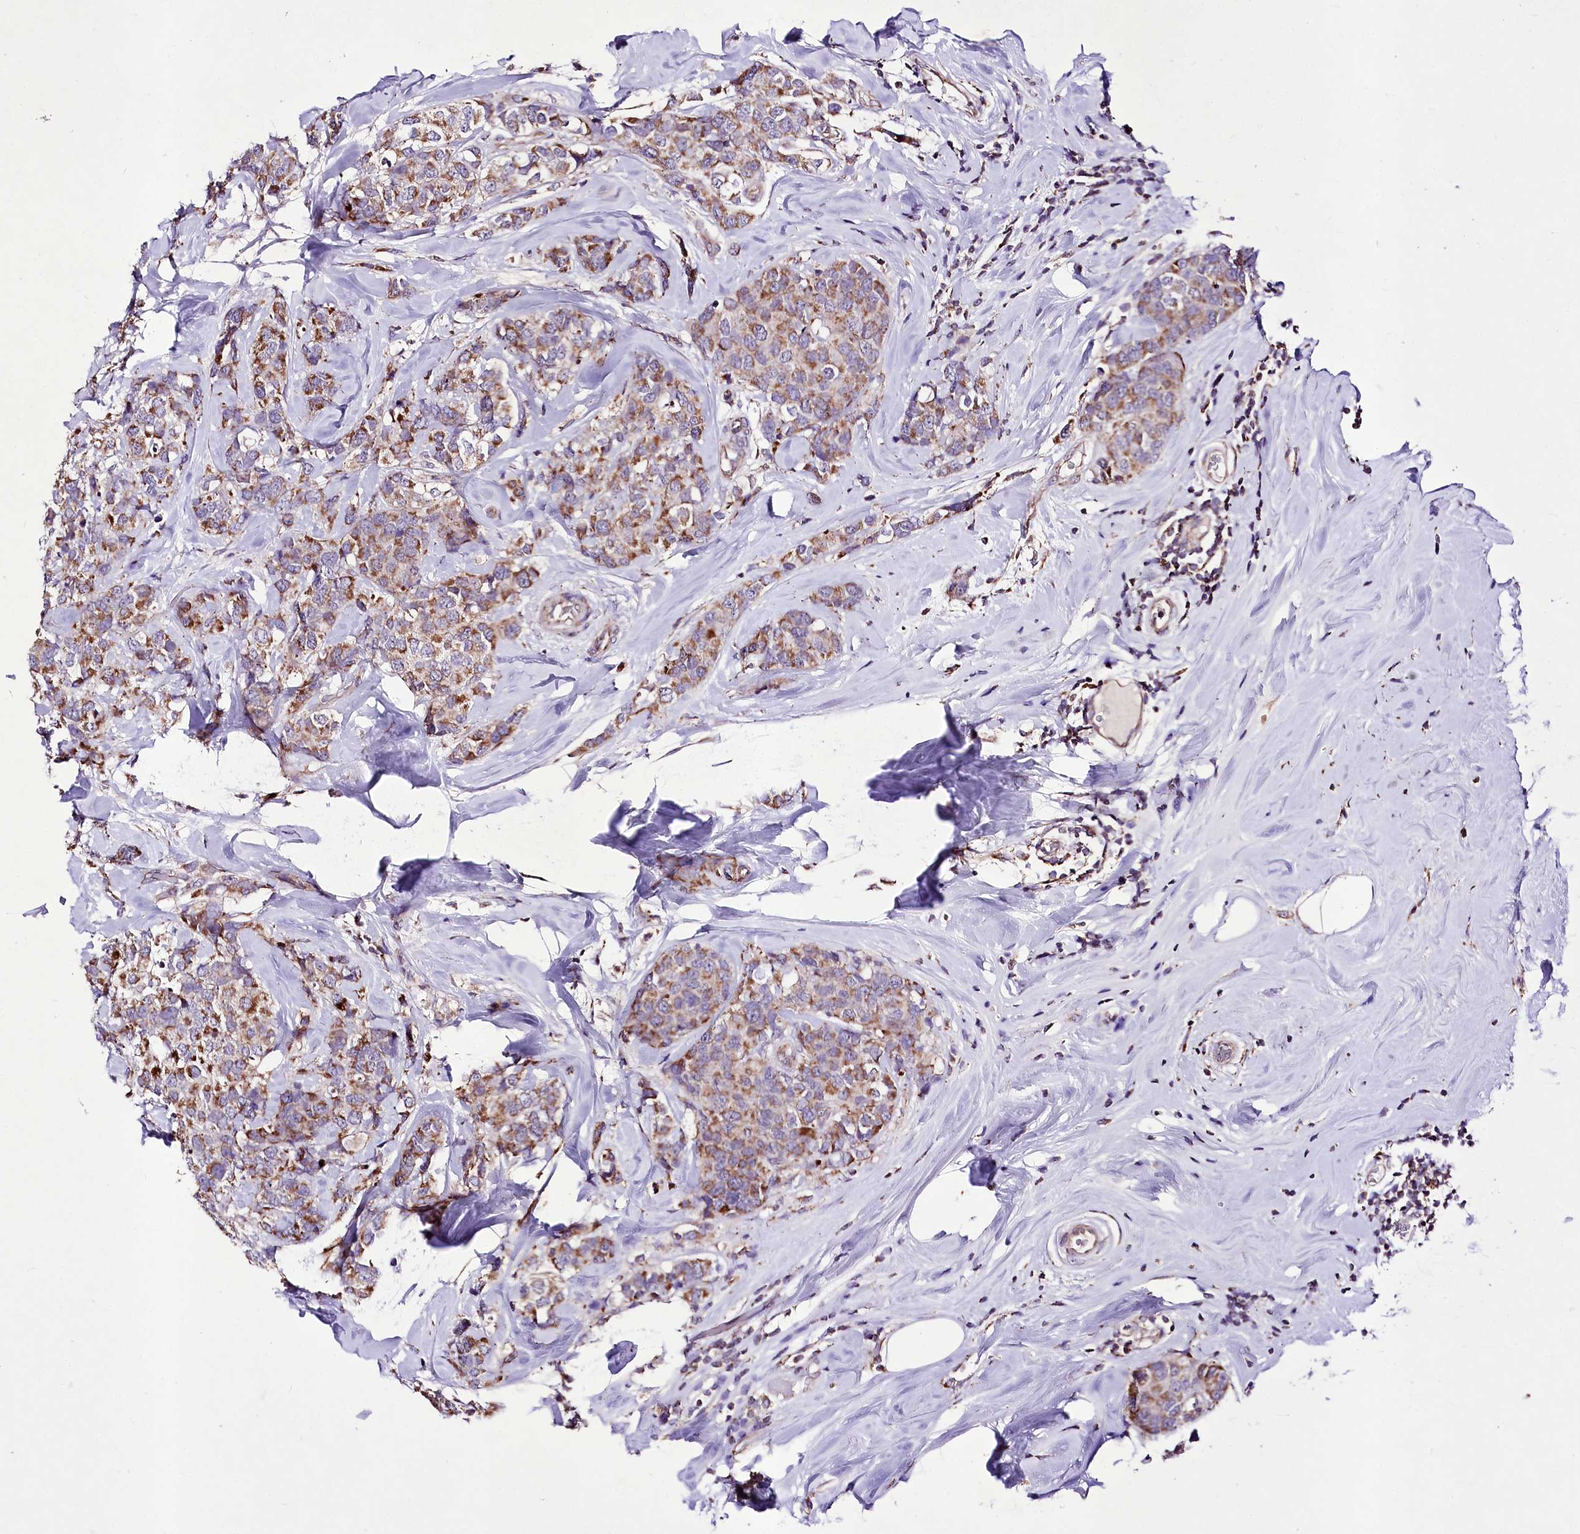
{"staining": {"intensity": "moderate", "quantity": ">75%", "location": "cytoplasmic/membranous"}, "tissue": "breast cancer", "cell_type": "Tumor cells", "image_type": "cancer", "snomed": [{"axis": "morphology", "description": "Lobular carcinoma"}, {"axis": "topography", "description": "Breast"}], "caption": "The histopathology image demonstrates immunohistochemical staining of breast lobular carcinoma. There is moderate cytoplasmic/membranous staining is present in approximately >75% of tumor cells.", "gene": "ATE1", "patient": {"sex": "female", "age": 59}}